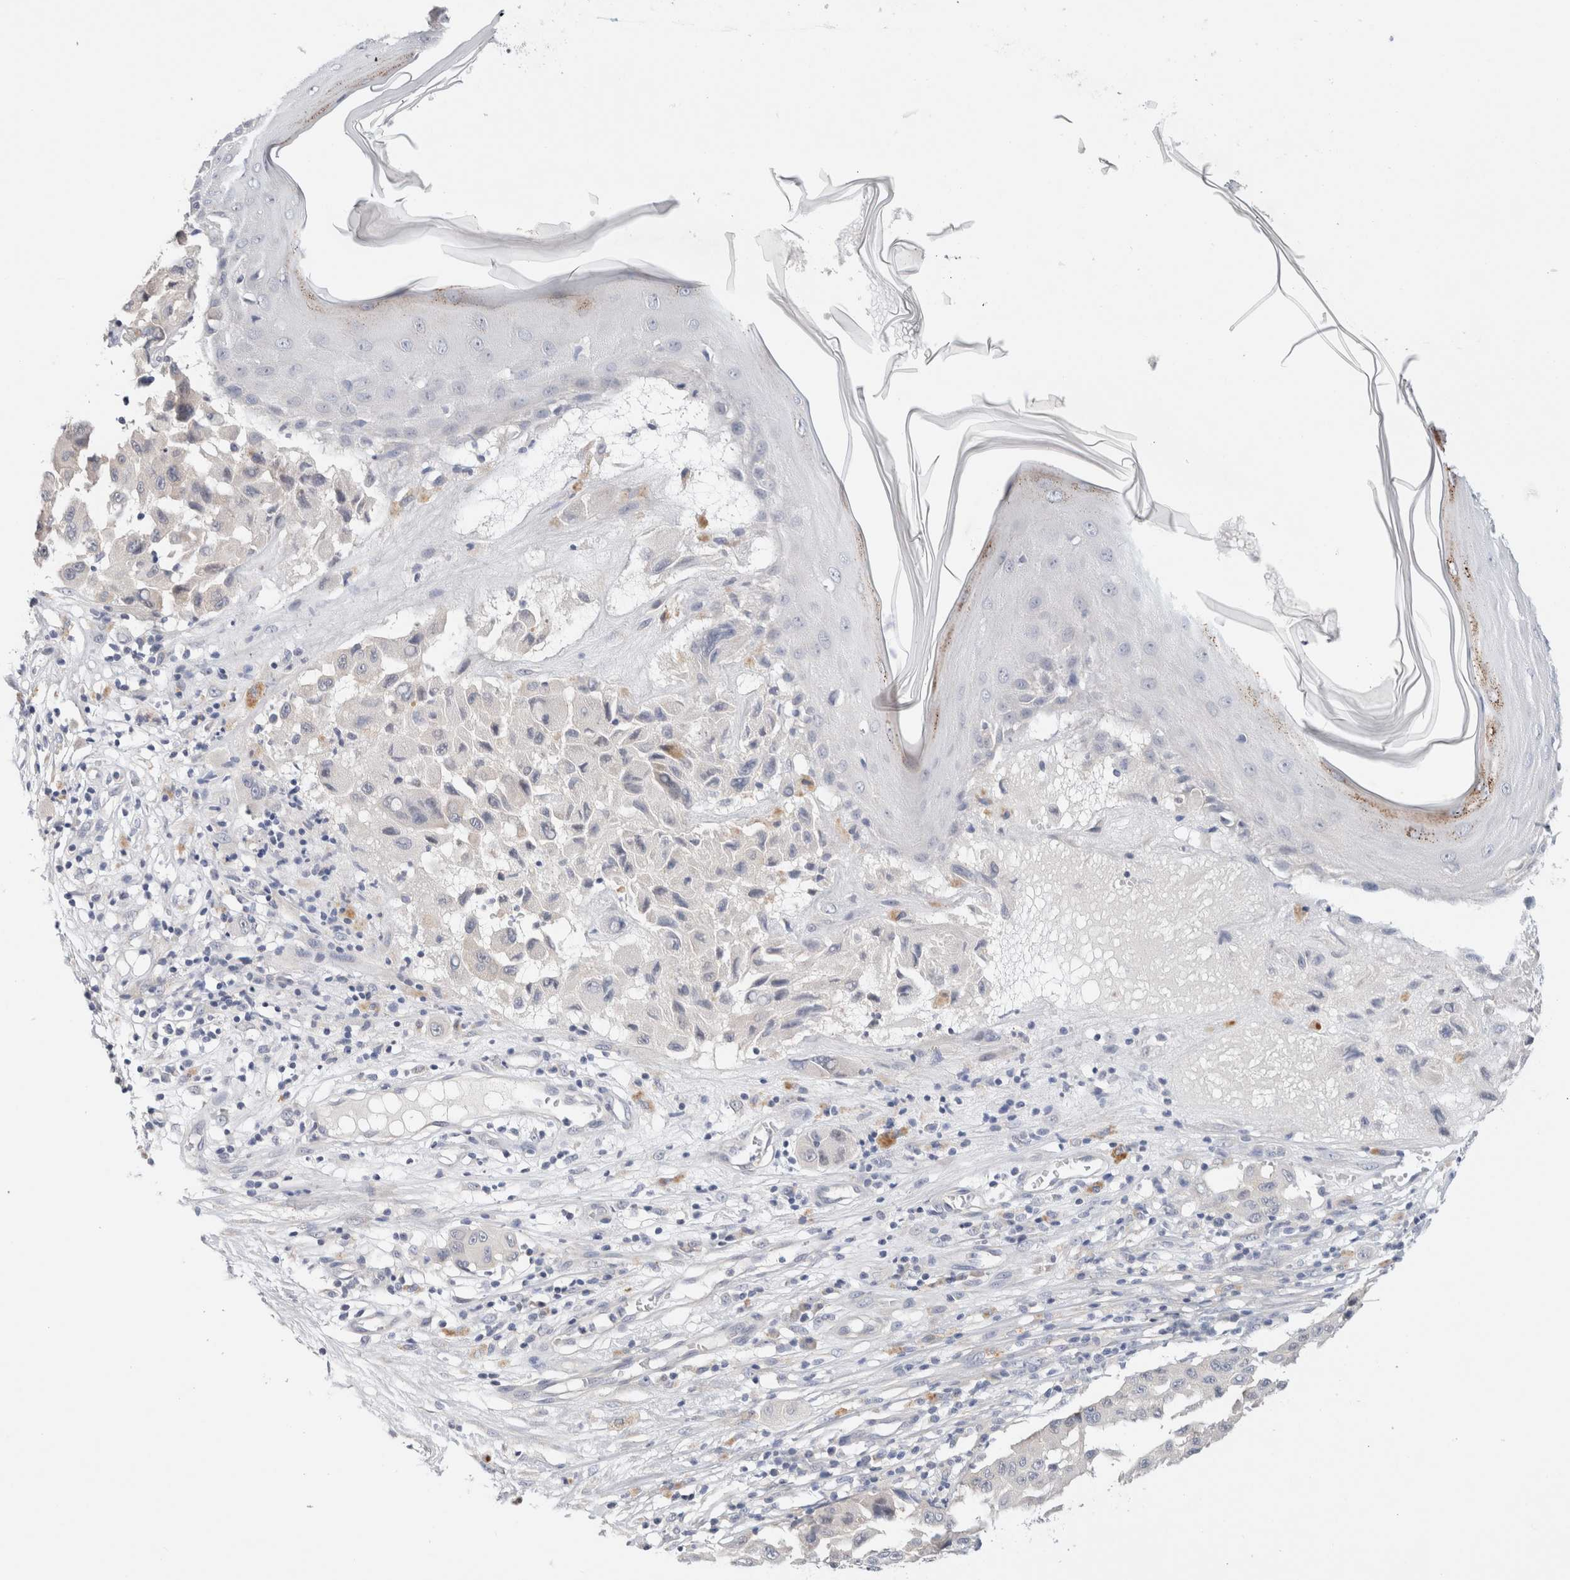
{"staining": {"intensity": "negative", "quantity": "none", "location": "none"}, "tissue": "melanoma", "cell_type": "Tumor cells", "image_type": "cancer", "snomed": [{"axis": "morphology", "description": "Malignant melanoma, NOS"}, {"axis": "topography", "description": "Skin"}], "caption": "The immunohistochemistry image has no significant staining in tumor cells of melanoma tissue. (Immunohistochemistry, brightfield microscopy, high magnification).", "gene": "SPRTN", "patient": {"sex": "male", "age": 30}}